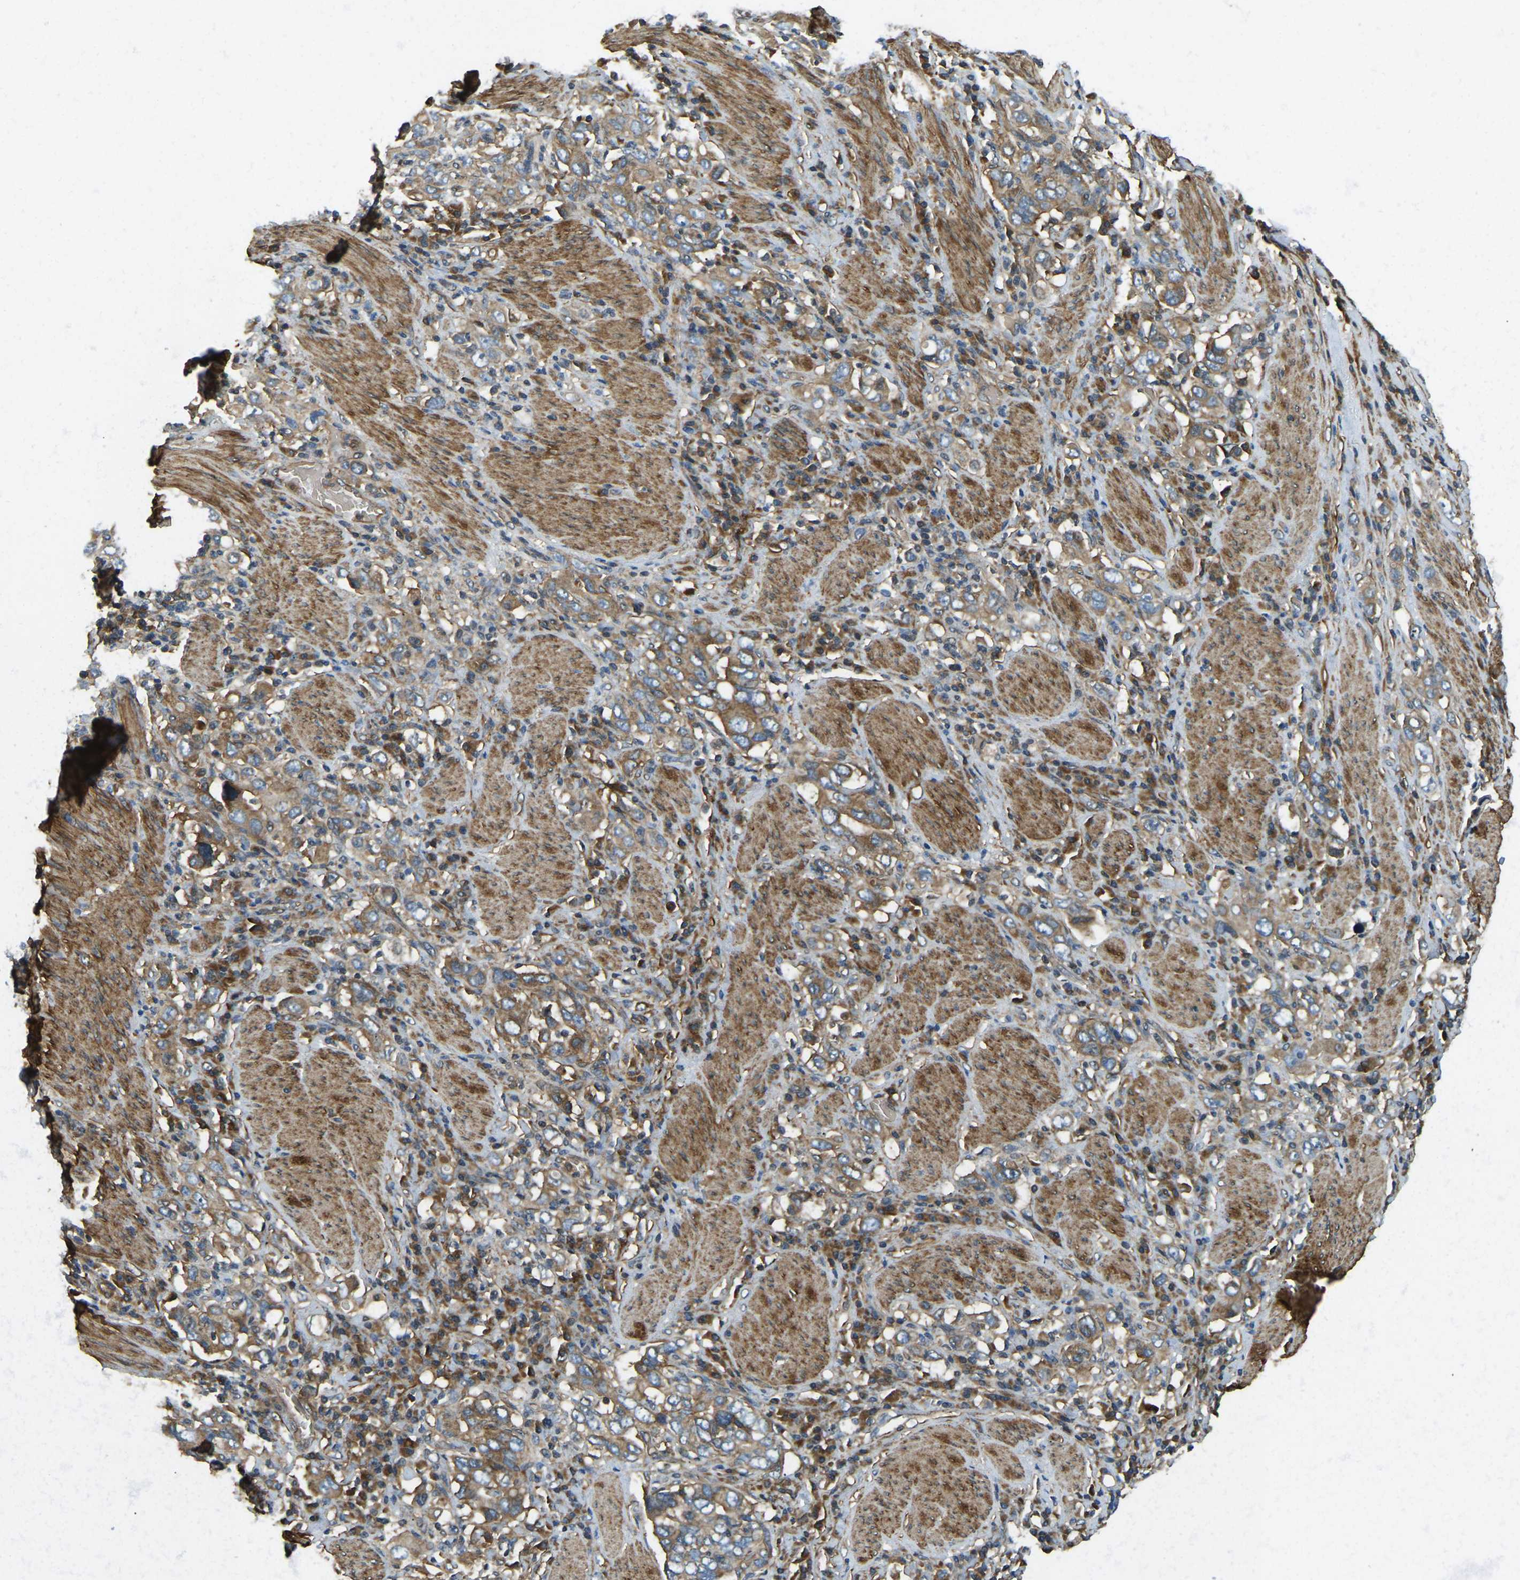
{"staining": {"intensity": "moderate", "quantity": ">75%", "location": "cytoplasmic/membranous"}, "tissue": "stomach cancer", "cell_type": "Tumor cells", "image_type": "cancer", "snomed": [{"axis": "morphology", "description": "Adenocarcinoma, NOS"}, {"axis": "topography", "description": "Stomach, upper"}], "caption": "Protein staining exhibits moderate cytoplasmic/membranous expression in approximately >75% of tumor cells in stomach cancer.", "gene": "ERGIC1", "patient": {"sex": "male", "age": 62}}